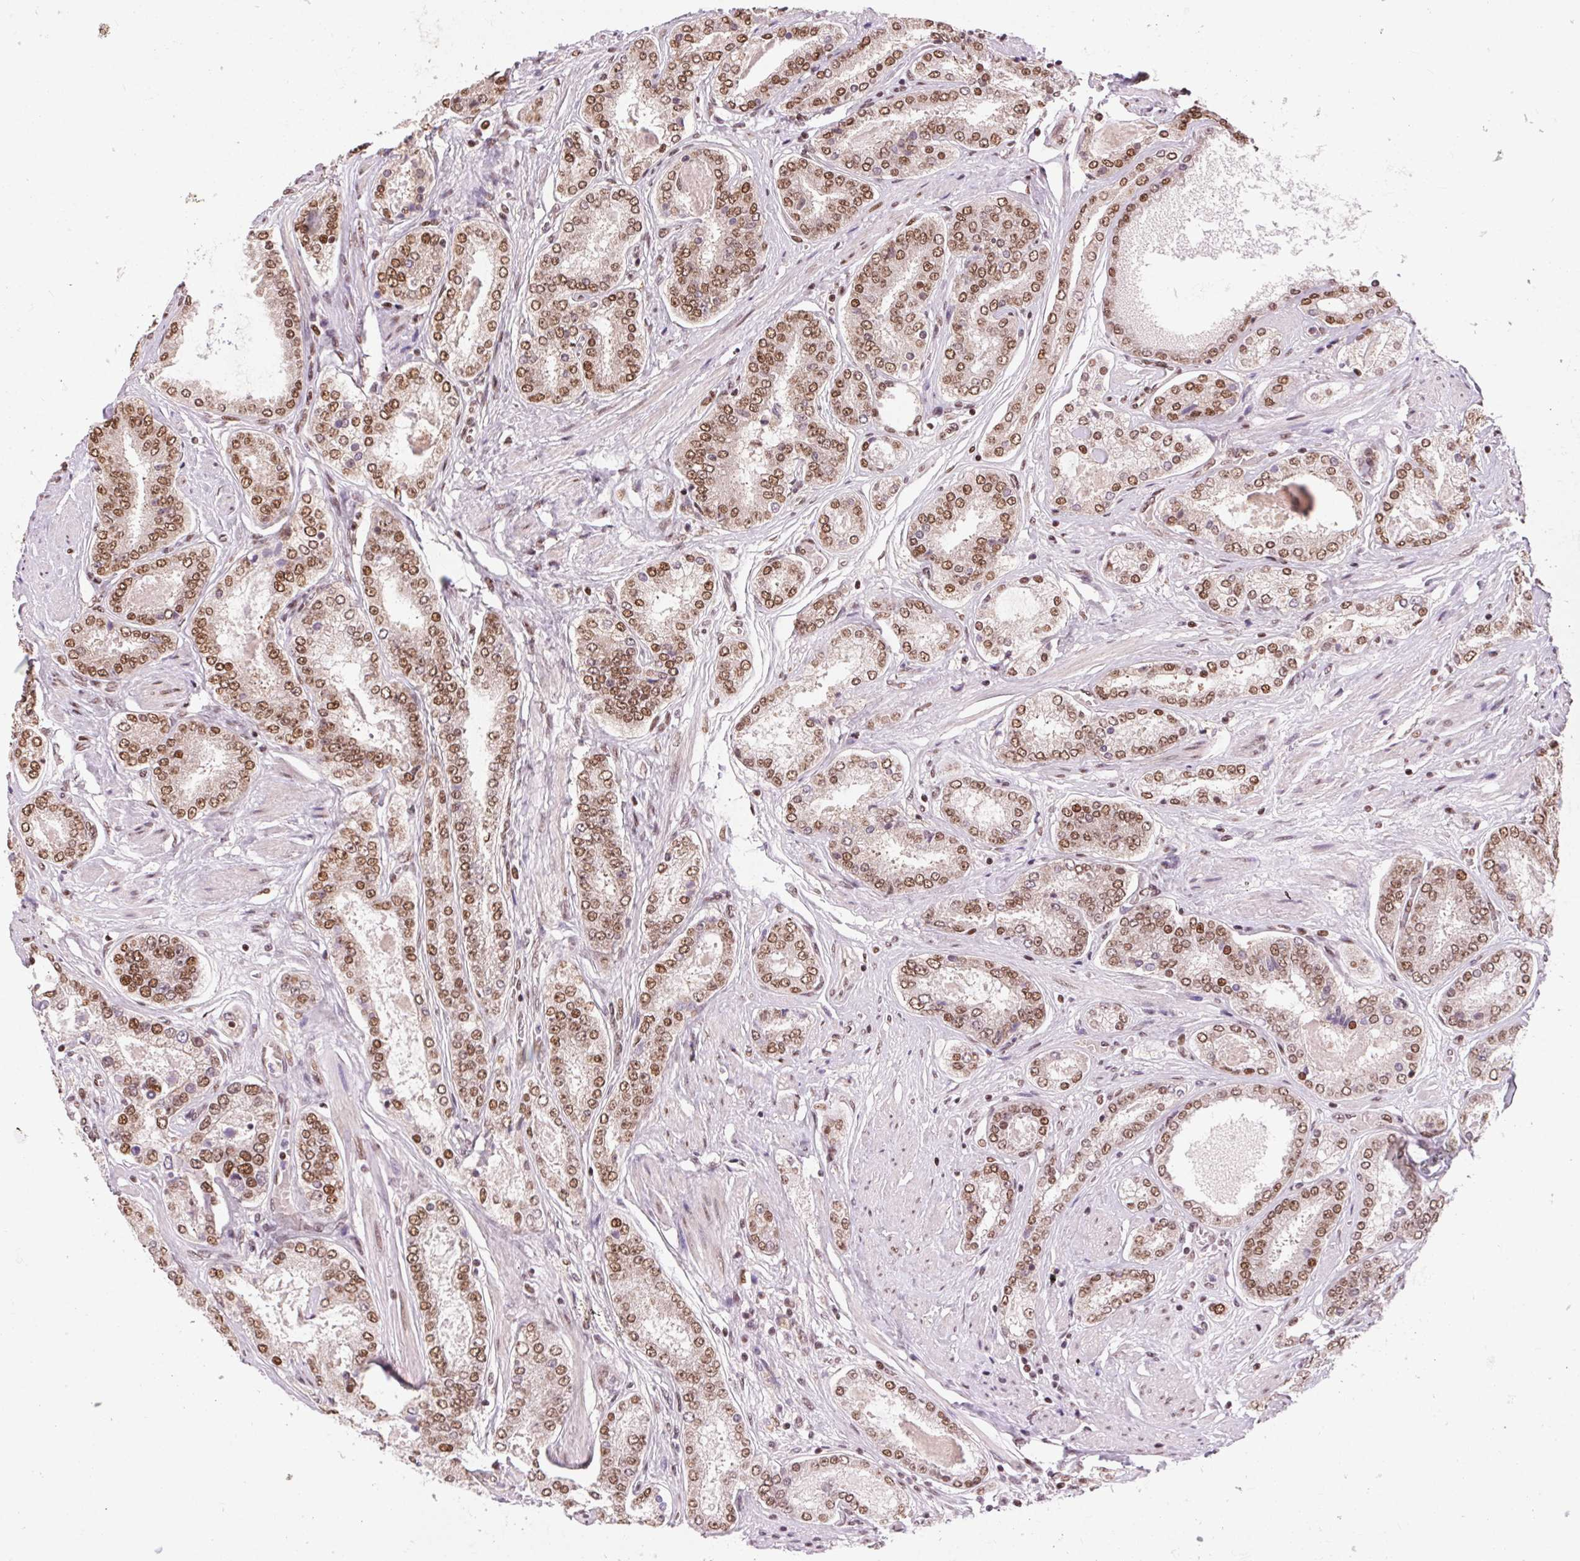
{"staining": {"intensity": "moderate", "quantity": ">75%", "location": "nuclear"}, "tissue": "prostate cancer", "cell_type": "Tumor cells", "image_type": "cancer", "snomed": [{"axis": "morphology", "description": "Adenocarcinoma, High grade"}, {"axis": "topography", "description": "Prostate"}], "caption": "Immunohistochemical staining of human prostate cancer demonstrates moderate nuclear protein staining in approximately >75% of tumor cells. (DAB (3,3'-diaminobenzidine) = brown stain, brightfield microscopy at high magnification).", "gene": "RAD23A", "patient": {"sex": "male", "age": 63}}